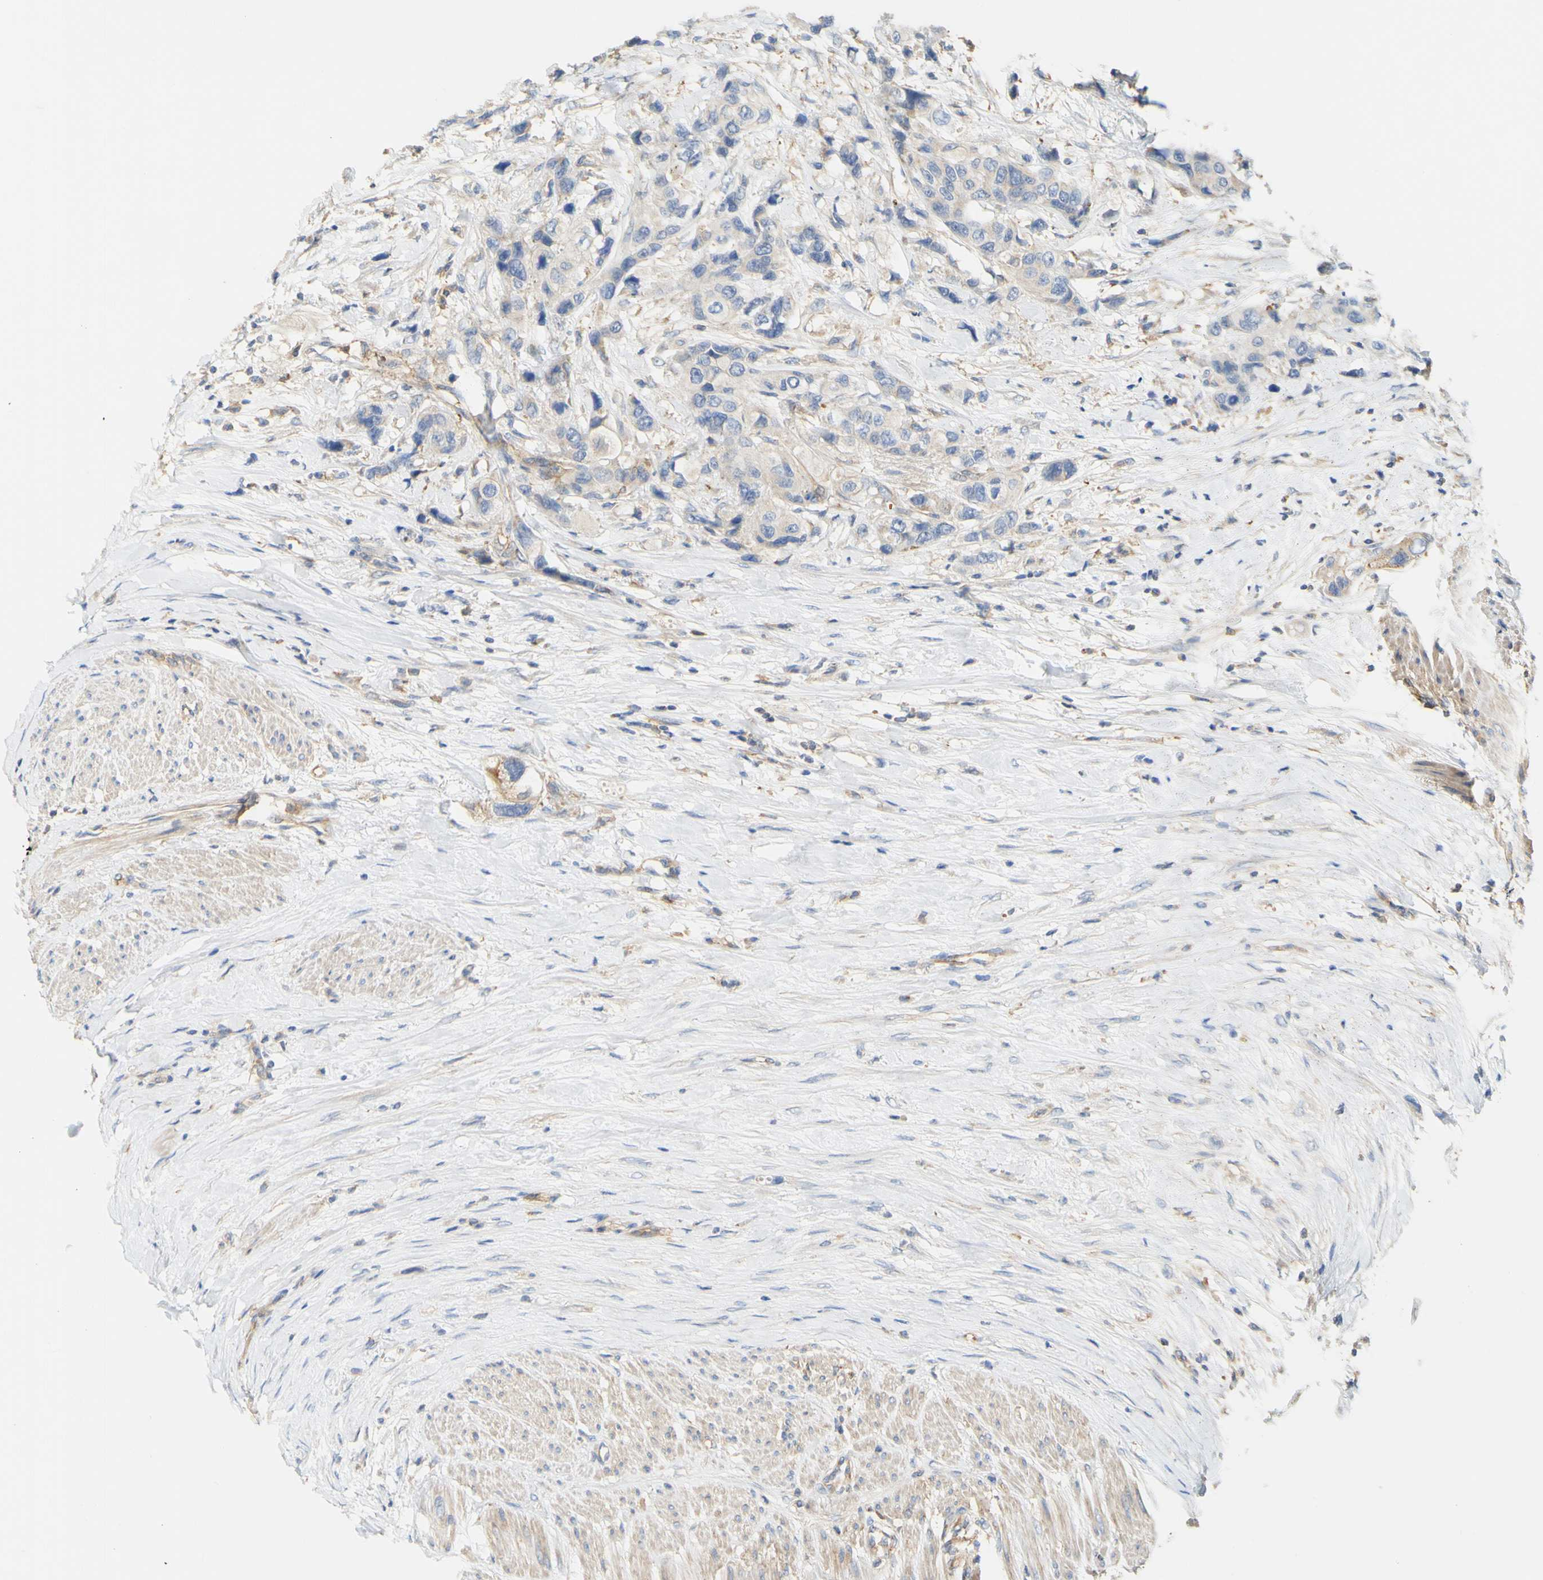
{"staining": {"intensity": "negative", "quantity": "none", "location": "none"}, "tissue": "urothelial cancer", "cell_type": "Tumor cells", "image_type": "cancer", "snomed": [{"axis": "morphology", "description": "Urothelial carcinoma, High grade"}, {"axis": "topography", "description": "Urinary bladder"}], "caption": "Immunohistochemistry (IHC) image of neoplastic tissue: urothelial cancer stained with DAB displays no significant protein staining in tumor cells.", "gene": "PCDH7", "patient": {"sex": "female", "age": 56}}